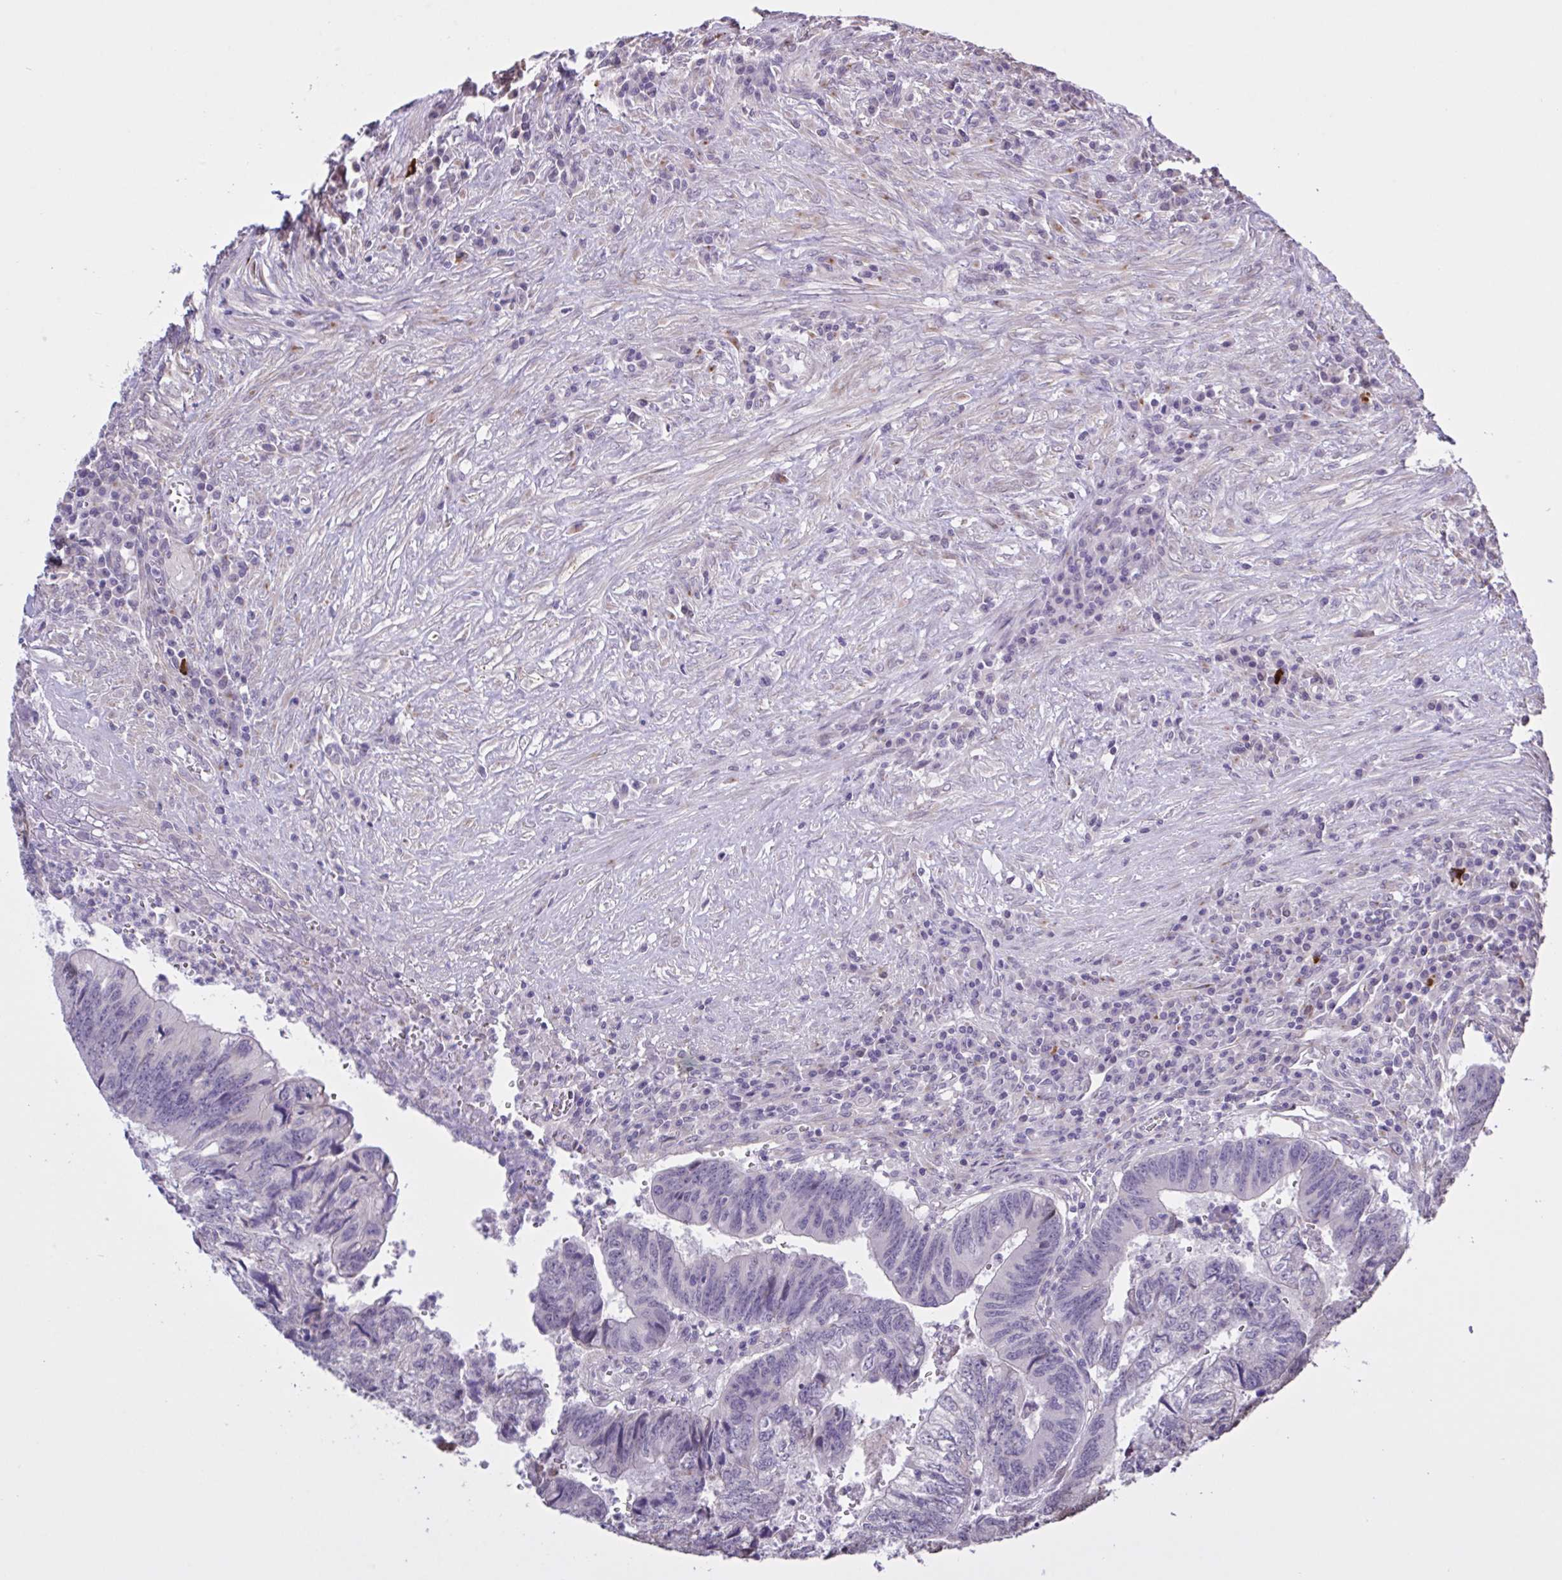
{"staining": {"intensity": "negative", "quantity": "none", "location": "none"}, "tissue": "colorectal cancer", "cell_type": "Tumor cells", "image_type": "cancer", "snomed": [{"axis": "morphology", "description": "Adenocarcinoma, NOS"}, {"axis": "topography", "description": "Colon"}], "caption": "A high-resolution photomicrograph shows immunohistochemistry staining of colorectal cancer (adenocarcinoma), which exhibits no significant expression in tumor cells.", "gene": "MRGPRX2", "patient": {"sex": "male", "age": 86}}